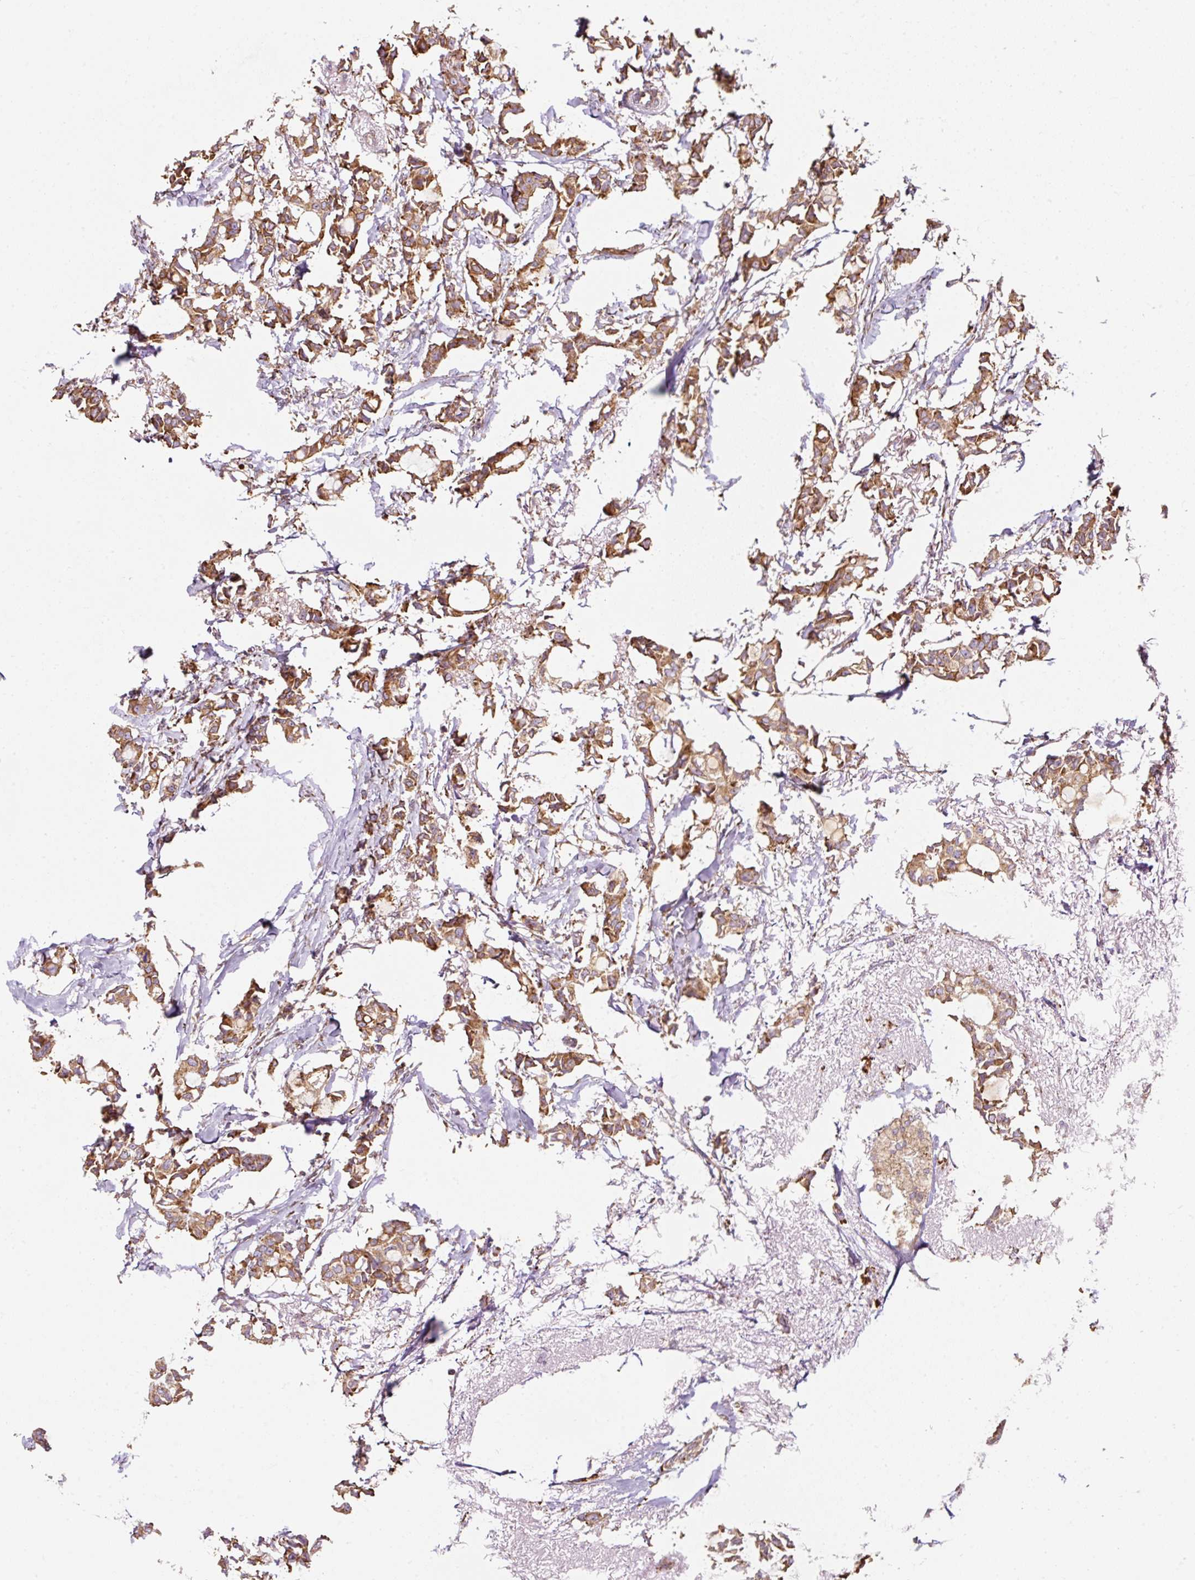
{"staining": {"intensity": "moderate", "quantity": ">75%", "location": "cytoplasmic/membranous"}, "tissue": "breast cancer", "cell_type": "Tumor cells", "image_type": "cancer", "snomed": [{"axis": "morphology", "description": "Duct carcinoma"}, {"axis": "topography", "description": "Breast"}], "caption": "Breast intraductal carcinoma stained with a brown dye displays moderate cytoplasmic/membranous positive positivity in approximately >75% of tumor cells.", "gene": "PRKCSH", "patient": {"sex": "female", "age": 73}}